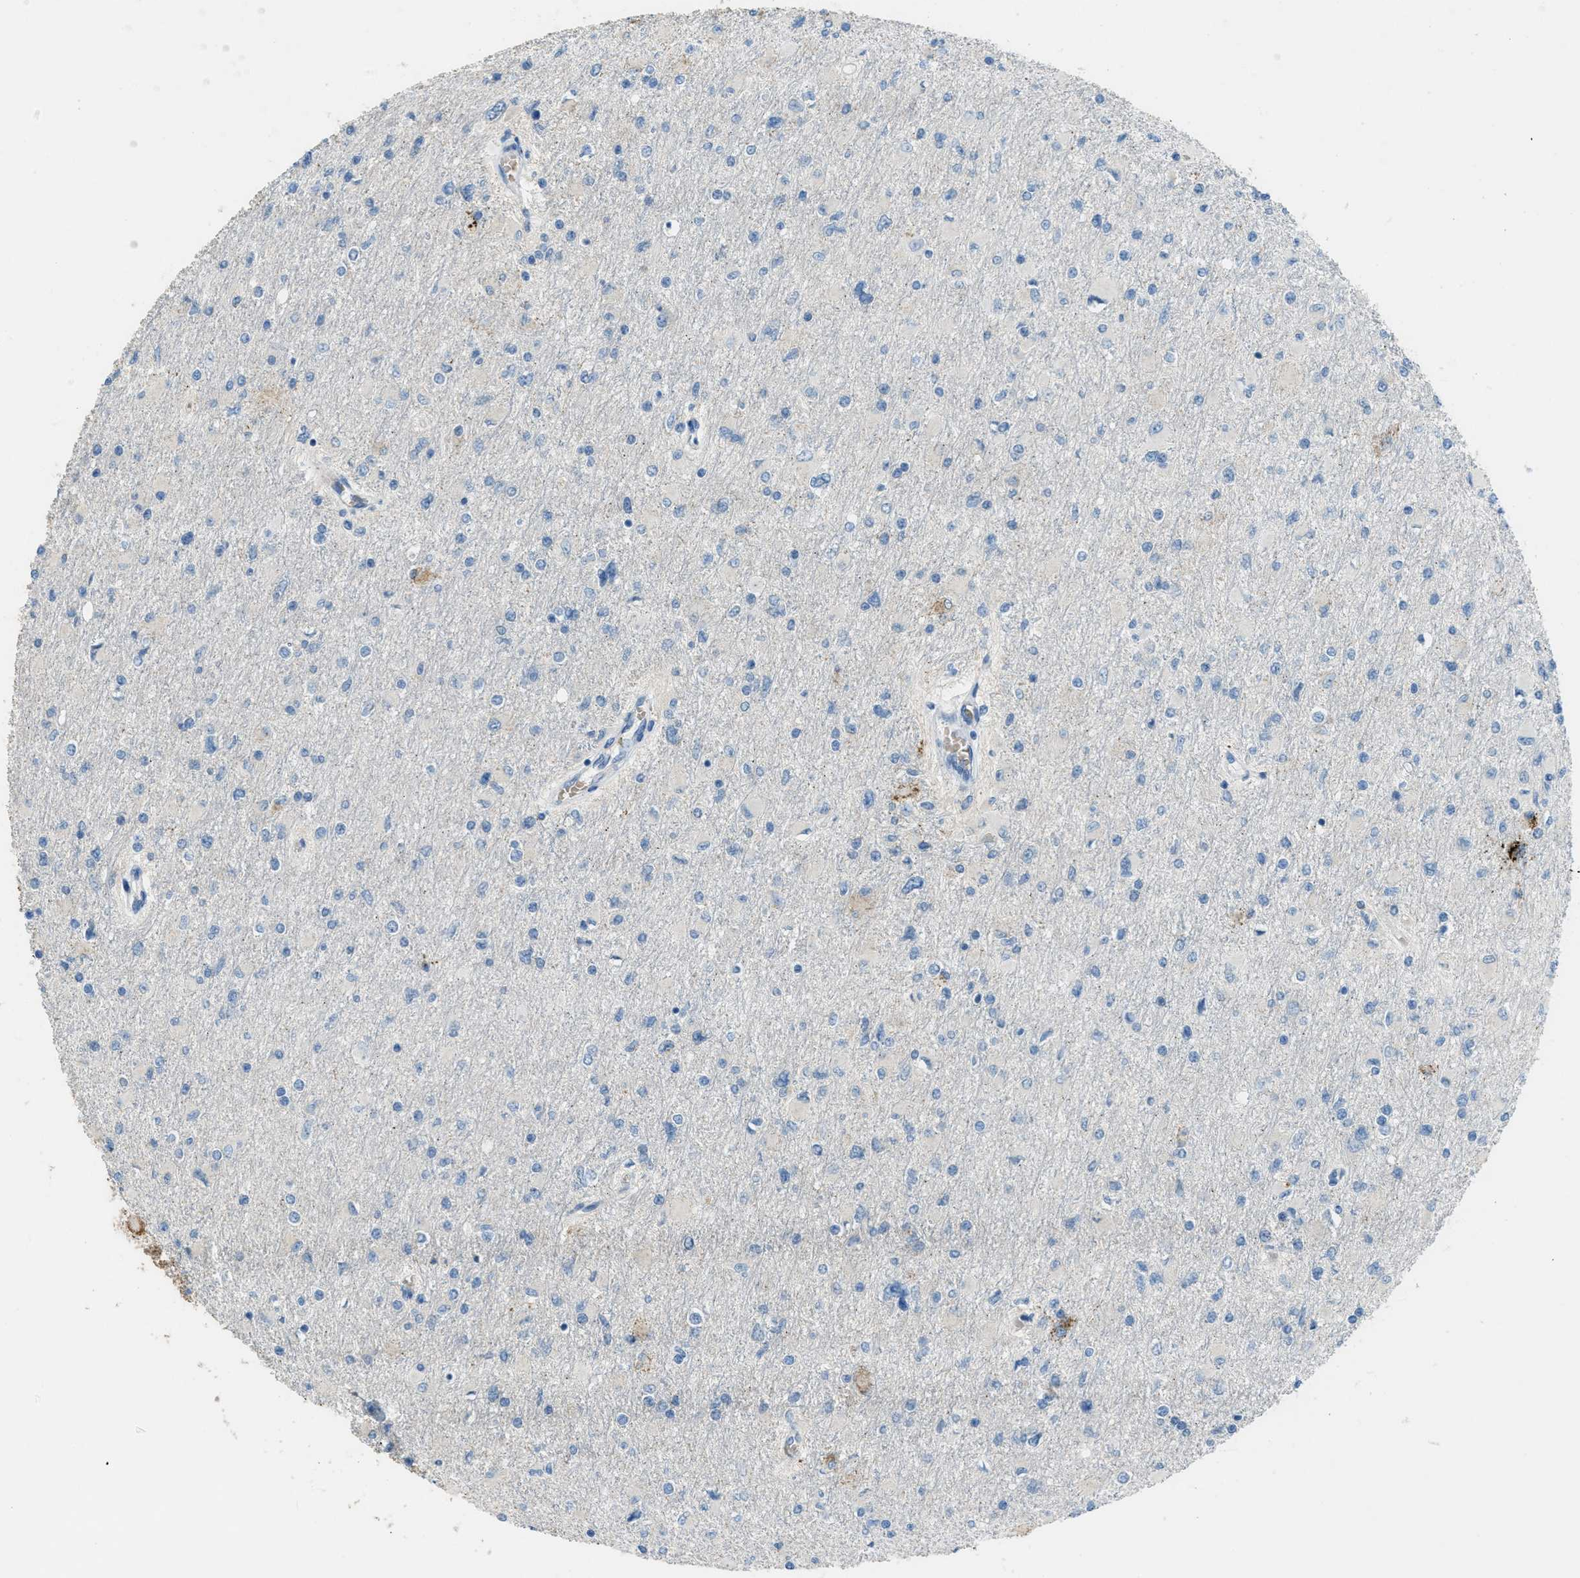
{"staining": {"intensity": "negative", "quantity": "none", "location": "none"}, "tissue": "glioma", "cell_type": "Tumor cells", "image_type": "cancer", "snomed": [{"axis": "morphology", "description": "Glioma, malignant, High grade"}, {"axis": "topography", "description": "Cerebral cortex"}], "caption": "A histopathology image of glioma stained for a protein exhibits no brown staining in tumor cells. The staining was performed using DAB to visualize the protein expression in brown, while the nuclei were stained in blue with hematoxylin (Magnification: 20x).", "gene": "CDON", "patient": {"sex": "female", "age": 36}}